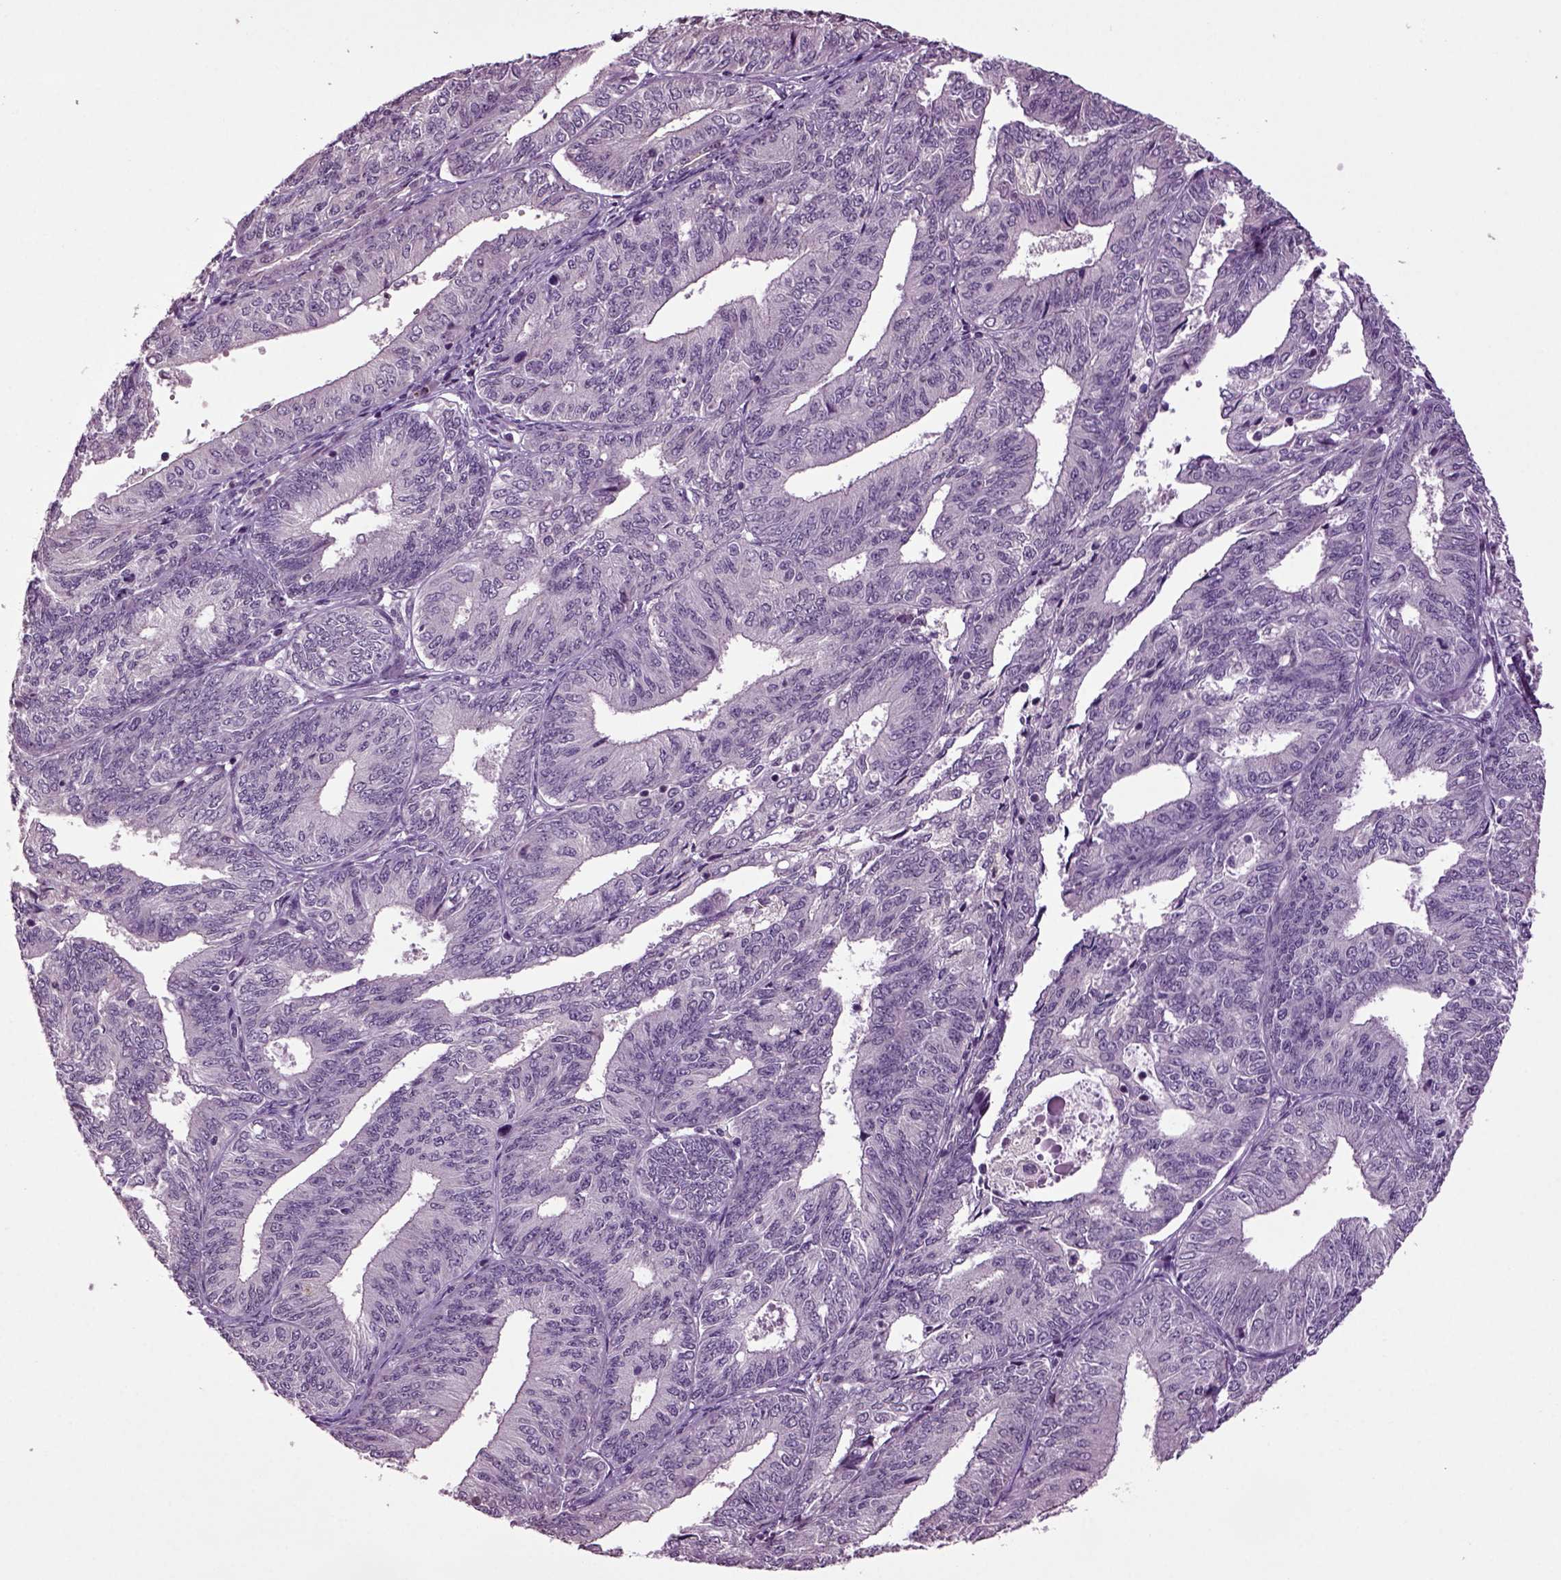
{"staining": {"intensity": "negative", "quantity": "none", "location": "none"}, "tissue": "endometrial cancer", "cell_type": "Tumor cells", "image_type": "cancer", "snomed": [{"axis": "morphology", "description": "Adenocarcinoma, NOS"}, {"axis": "topography", "description": "Endometrium"}], "caption": "Immunohistochemical staining of human endometrial cancer (adenocarcinoma) displays no significant positivity in tumor cells.", "gene": "SLC17A6", "patient": {"sex": "female", "age": 58}}